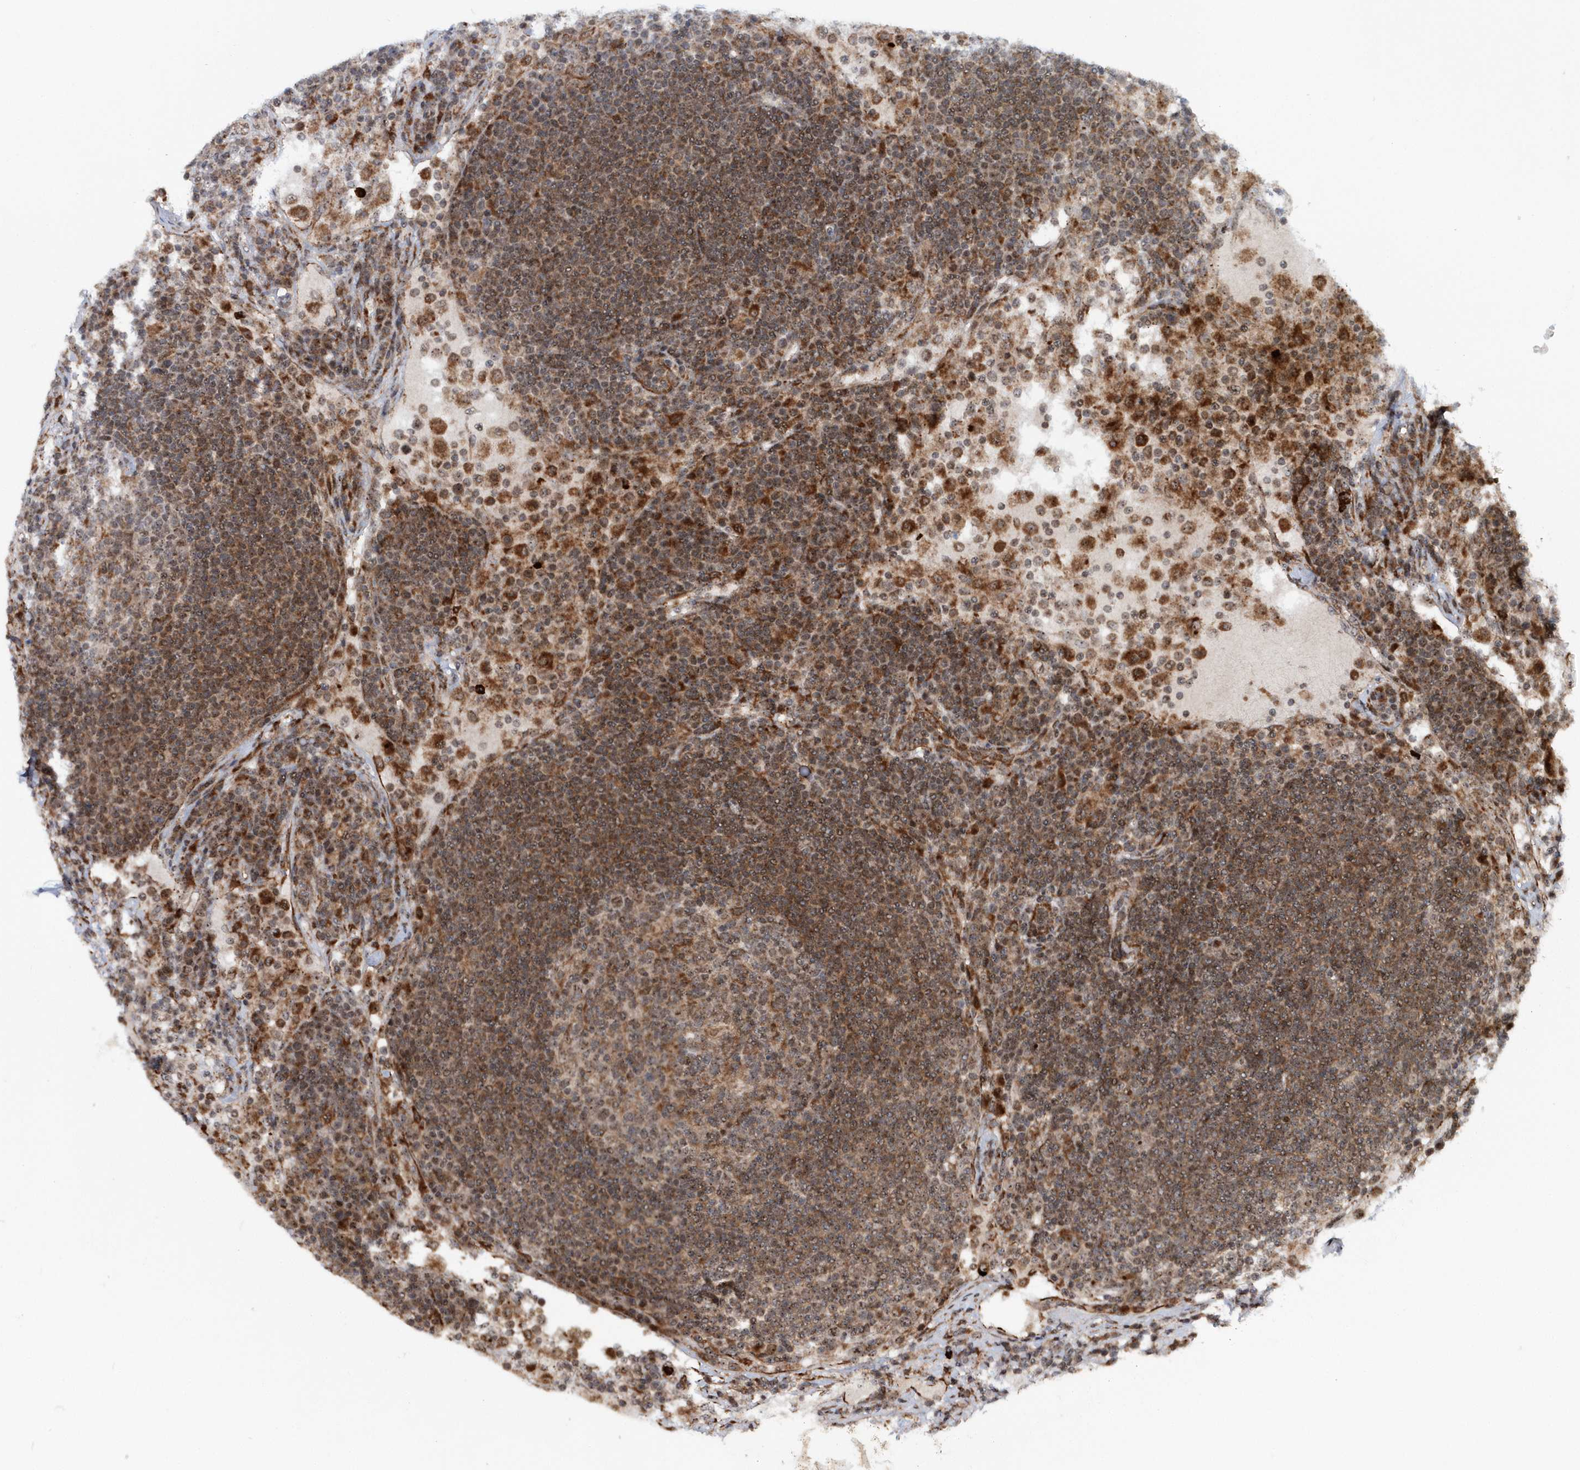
{"staining": {"intensity": "moderate", "quantity": "<25%", "location": "cytoplasmic/membranous"}, "tissue": "lymph node", "cell_type": "Germinal center cells", "image_type": "normal", "snomed": [{"axis": "morphology", "description": "Normal tissue, NOS"}, {"axis": "topography", "description": "Lymph node"}], "caption": "Moderate cytoplasmic/membranous expression for a protein is seen in approximately <25% of germinal center cells of unremarkable lymph node using IHC.", "gene": "SOWAHB", "patient": {"sex": "female", "age": 53}}